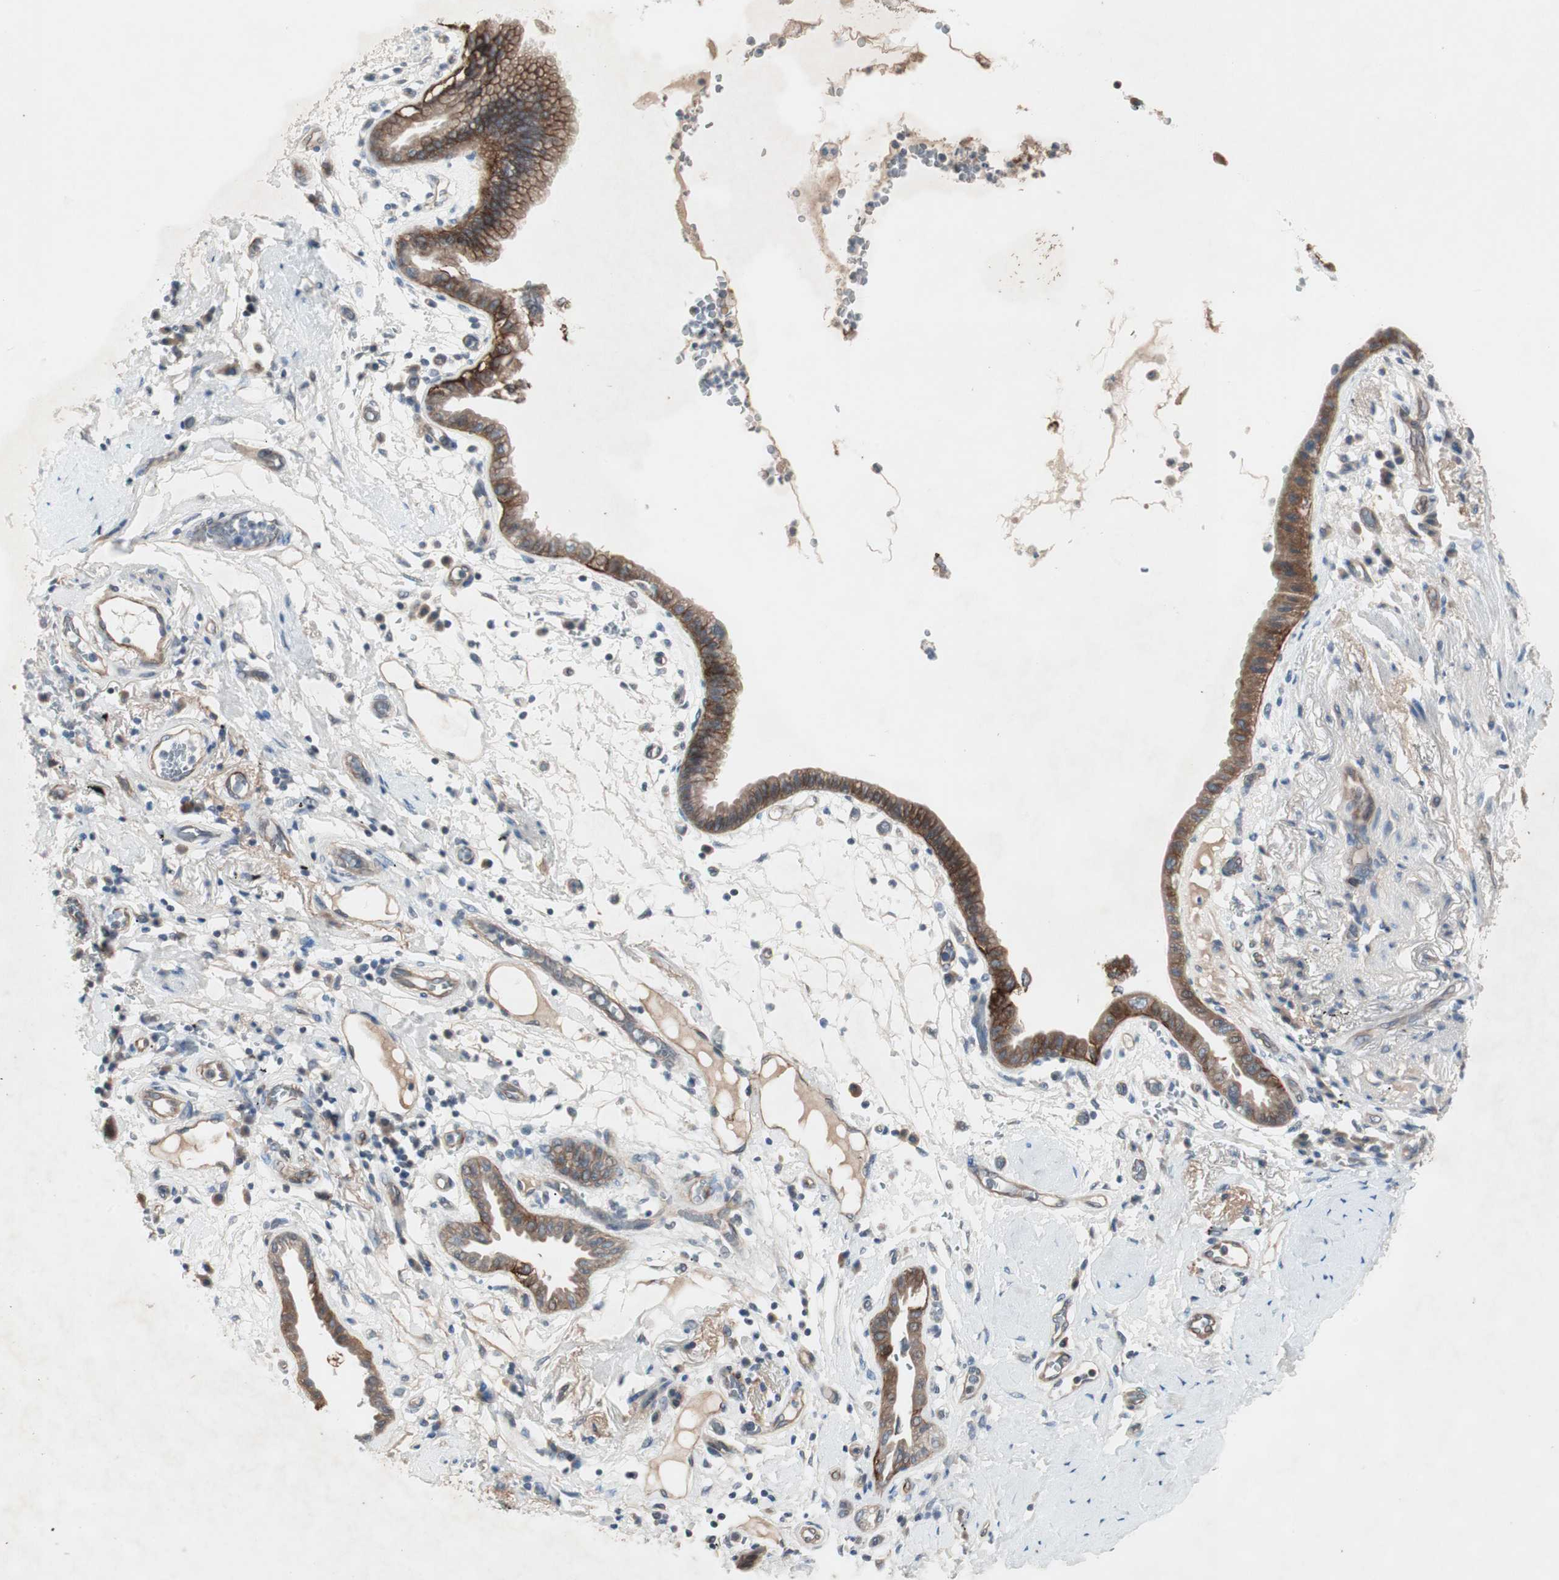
{"staining": {"intensity": "strong", "quantity": "25%-75%", "location": "cytoplasmic/membranous"}, "tissue": "lung cancer", "cell_type": "Tumor cells", "image_type": "cancer", "snomed": [{"axis": "morphology", "description": "Adenocarcinoma, NOS"}, {"axis": "topography", "description": "Lung"}], "caption": "The immunohistochemical stain highlights strong cytoplasmic/membranous staining in tumor cells of lung adenocarcinoma tissue. (Stains: DAB (3,3'-diaminobenzidine) in brown, nuclei in blue, Microscopy: brightfield microscopy at high magnification).", "gene": "ITGB4", "patient": {"sex": "female", "age": 70}}